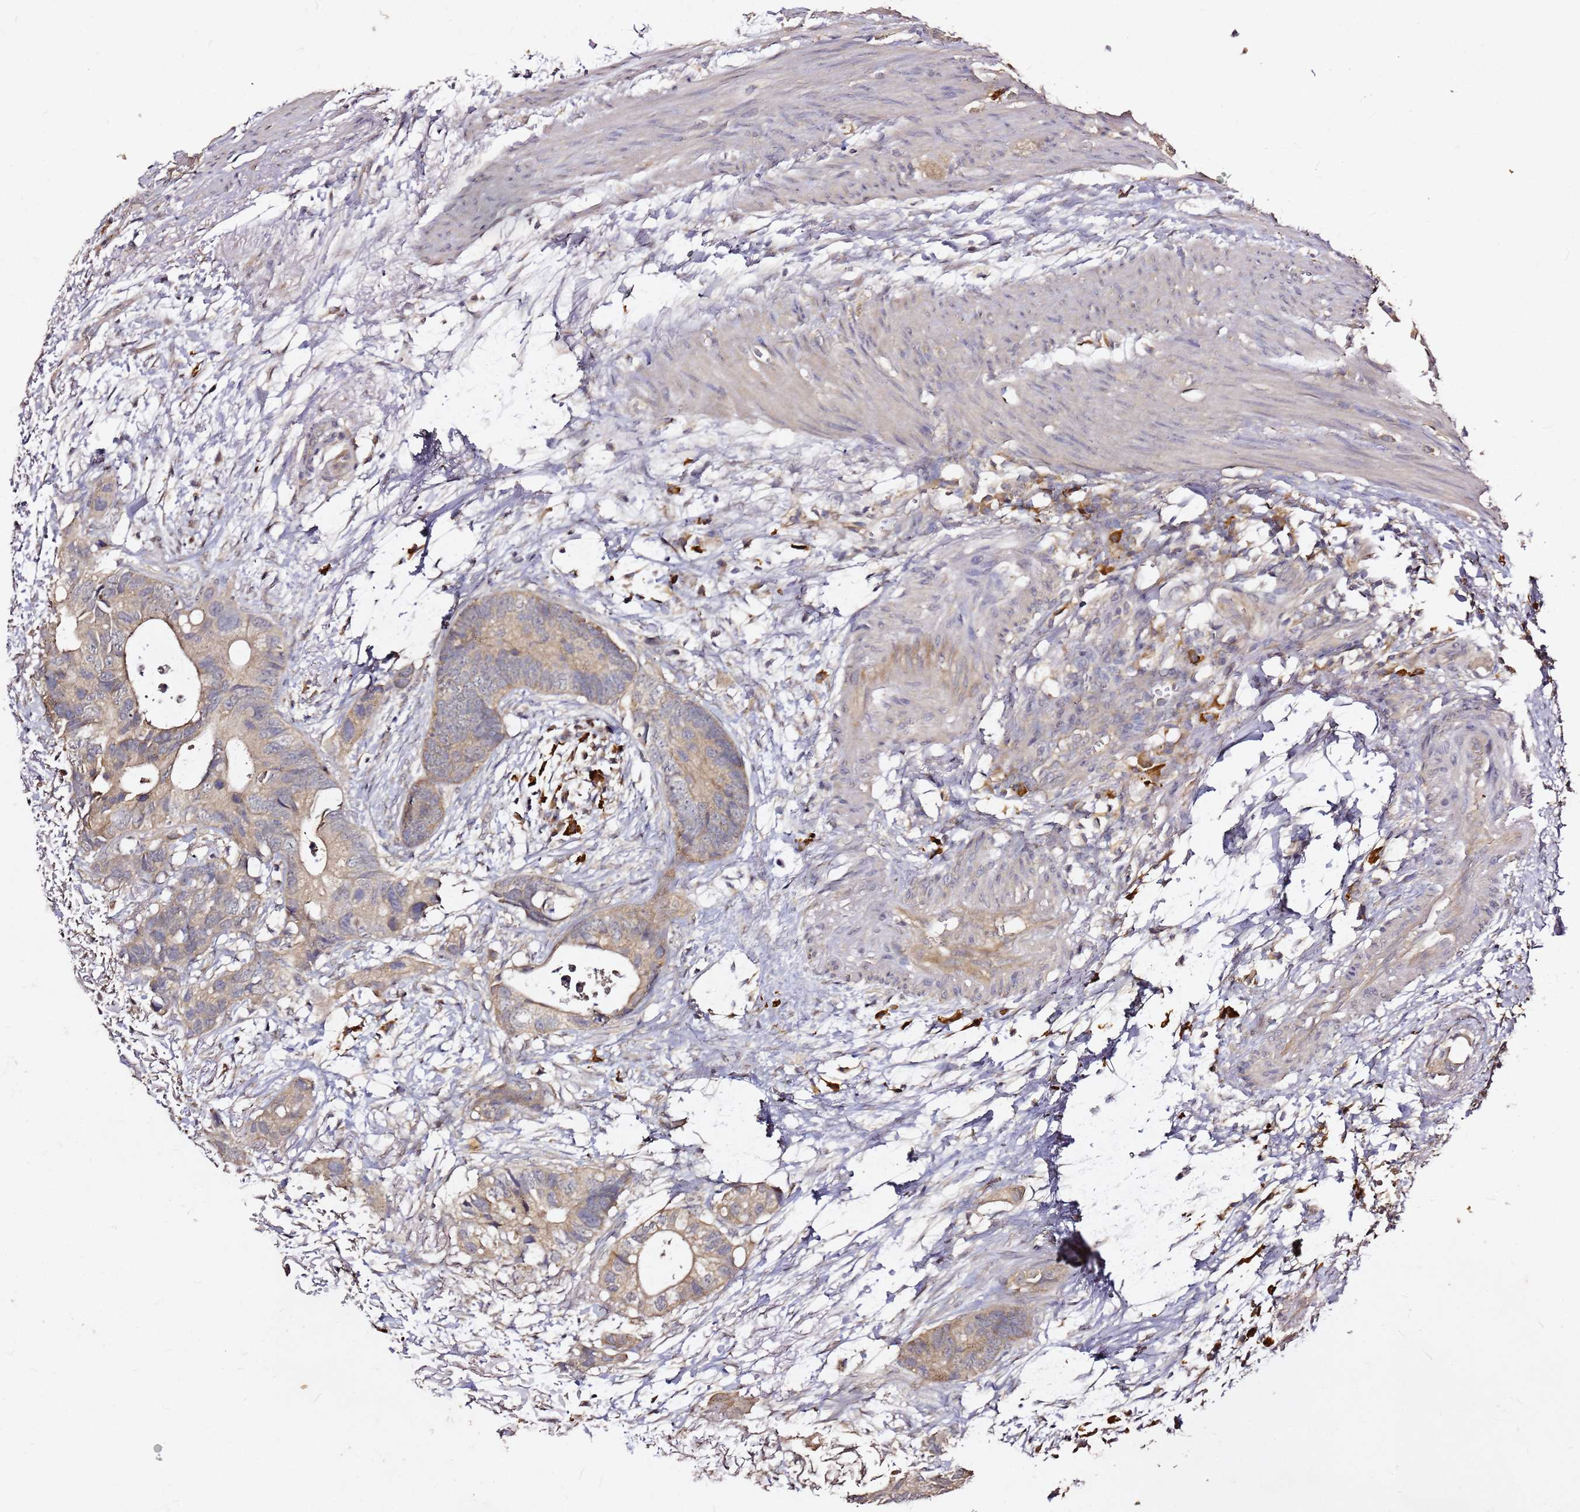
{"staining": {"intensity": "weak", "quantity": ">75%", "location": "cytoplasmic/membranous"}, "tissue": "colorectal cancer", "cell_type": "Tumor cells", "image_type": "cancer", "snomed": [{"axis": "morphology", "description": "Adenocarcinoma, NOS"}, {"axis": "topography", "description": "Colon"}], "caption": "Immunohistochemistry (DAB) staining of human colorectal adenocarcinoma displays weak cytoplasmic/membranous protein positivity in approximately >75% of tumor cells. (DAB IHC with brightfield microscopy, high magnification).", "gene": "C6orf136", "patient": {"sex": "female", "age": 57}}